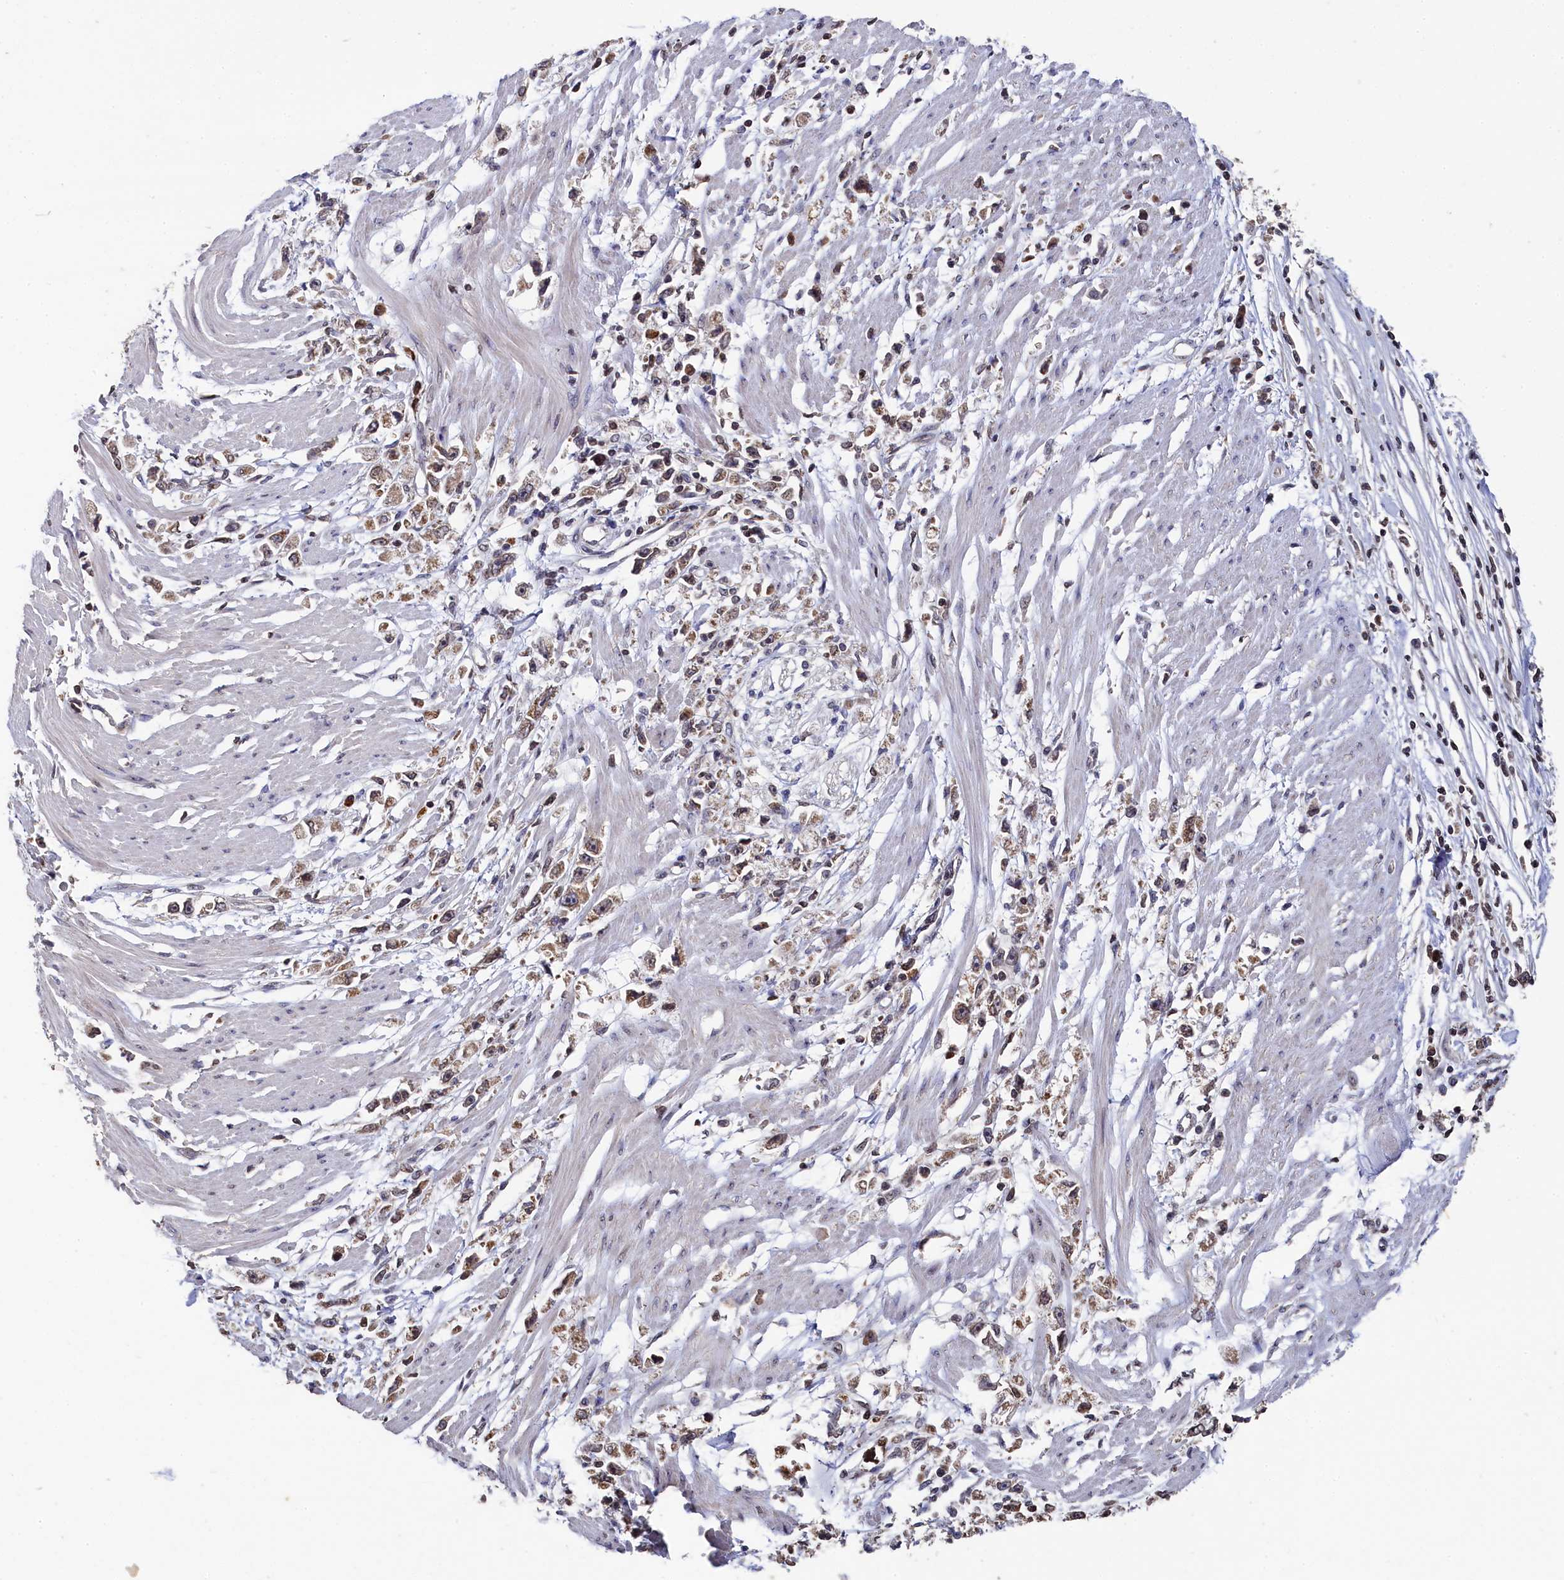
{"staining": {"intensity": "weak", "quantity": ">75%", "location": "cytoplasmic/membranous"}, "tissue": "stomach cancer", "cell_type": "Tumor cells", "image_type": "cancer", "snomed": [{"axis": "morphology", "description": "Adenocarcinoma, NOS"}, {"axis": "topography", "description": "Stomach"}], "caption": "Protein staining demonstrates weak cytoplasmic/membranous expression in about >75% of tumor cells in stomach adenocarcinoma.", "gene": "ANKEF1", "patient": {"sex": "female", "age": 59}}